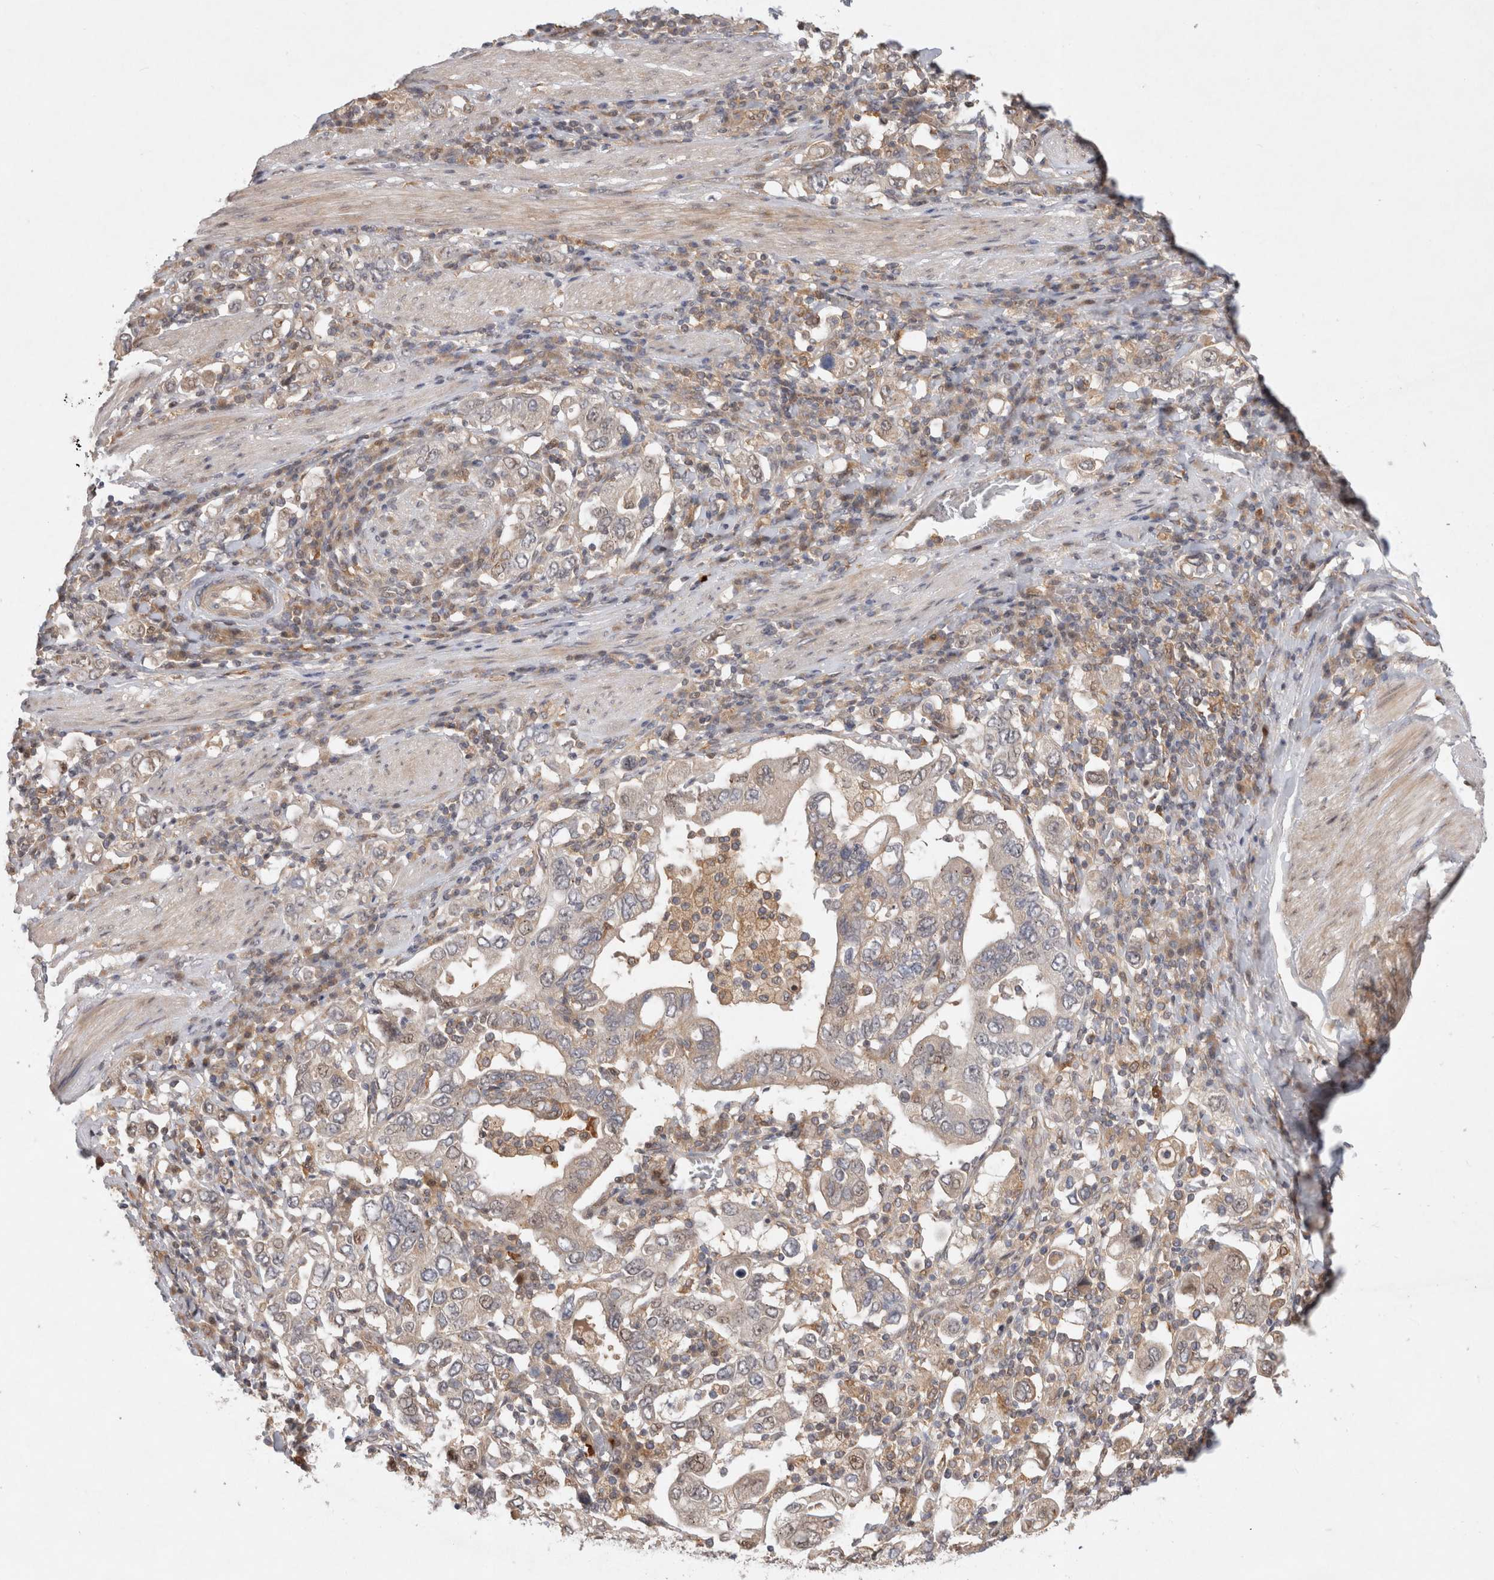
{"staining": {"intensity": "weak", "quantity": "<25%", "location": "nuclear"}, "tissue": "stomach cancer", "cell_type": "Tumor cells", "image_type": "cancer", "snomed": [{"axis": "morphology", "description": "Adenocarcinoma, NOS"}, {"axis": "topography", "description": "Stomach, upper"}], "caption": "The IHC histopathology image has no significant expression in tumor cells of adenocarcinoma (stomach) tissue. (DAB immunohistochemistry (IHC) visualized using brightfield microscopy, high magnification).", "gene": "HTT", "patient": {"sex": "male", "age": 62}}